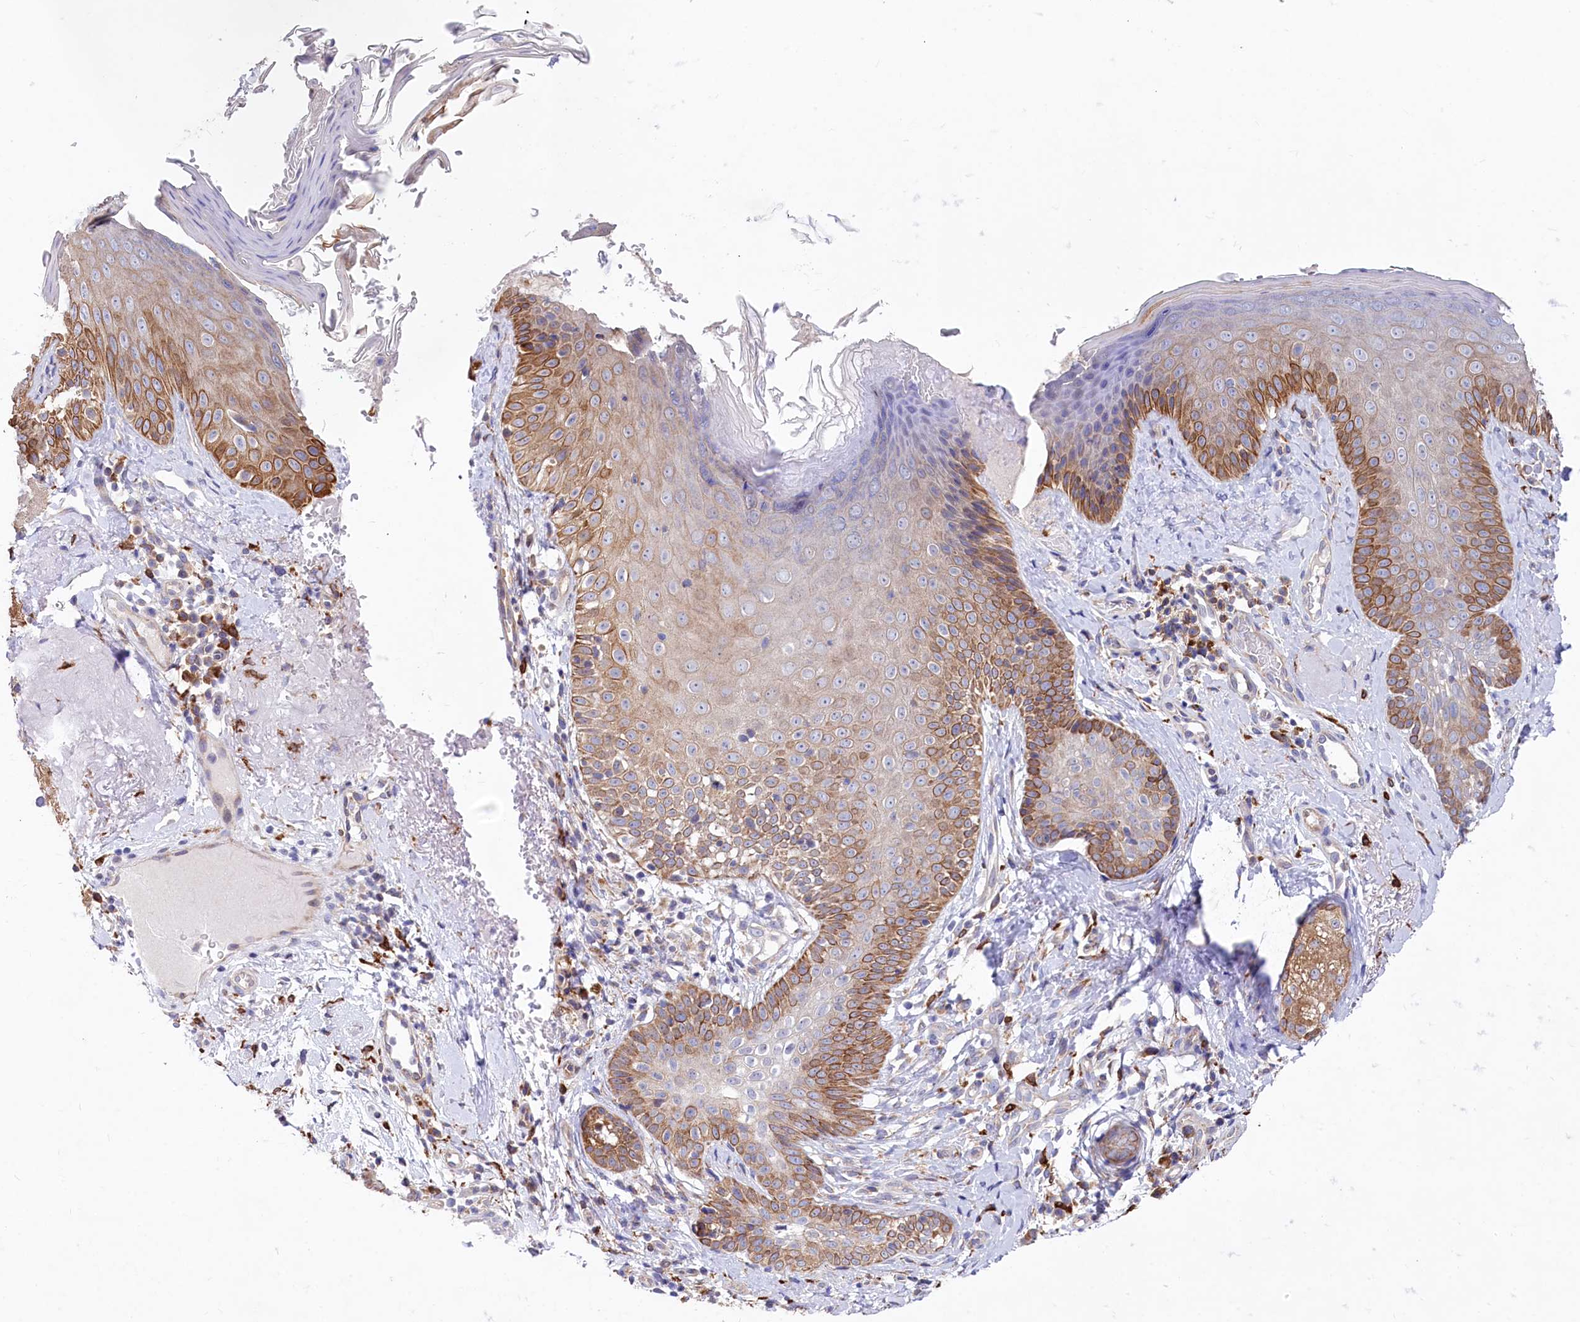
{"staining": {"intensity": "weak", "quantity": ">75%", "location": "cytoplasmic/membranous"}, "tissue": "skin", "cell_type": "Fibroblasts", "image_type": "normal", "snomed": [{"axis": "morphology", "description": "Normal tissue, NOS"}, {"axis": "topography", "description": "Skin"}], "caption": "A histopathology image of human skin stained for a protein demonstrates weak cytoplasmic/membranous brown staining in fibroblasts.", "gene": "CHID1", "patient": {"sex": "male", "age": 57}}